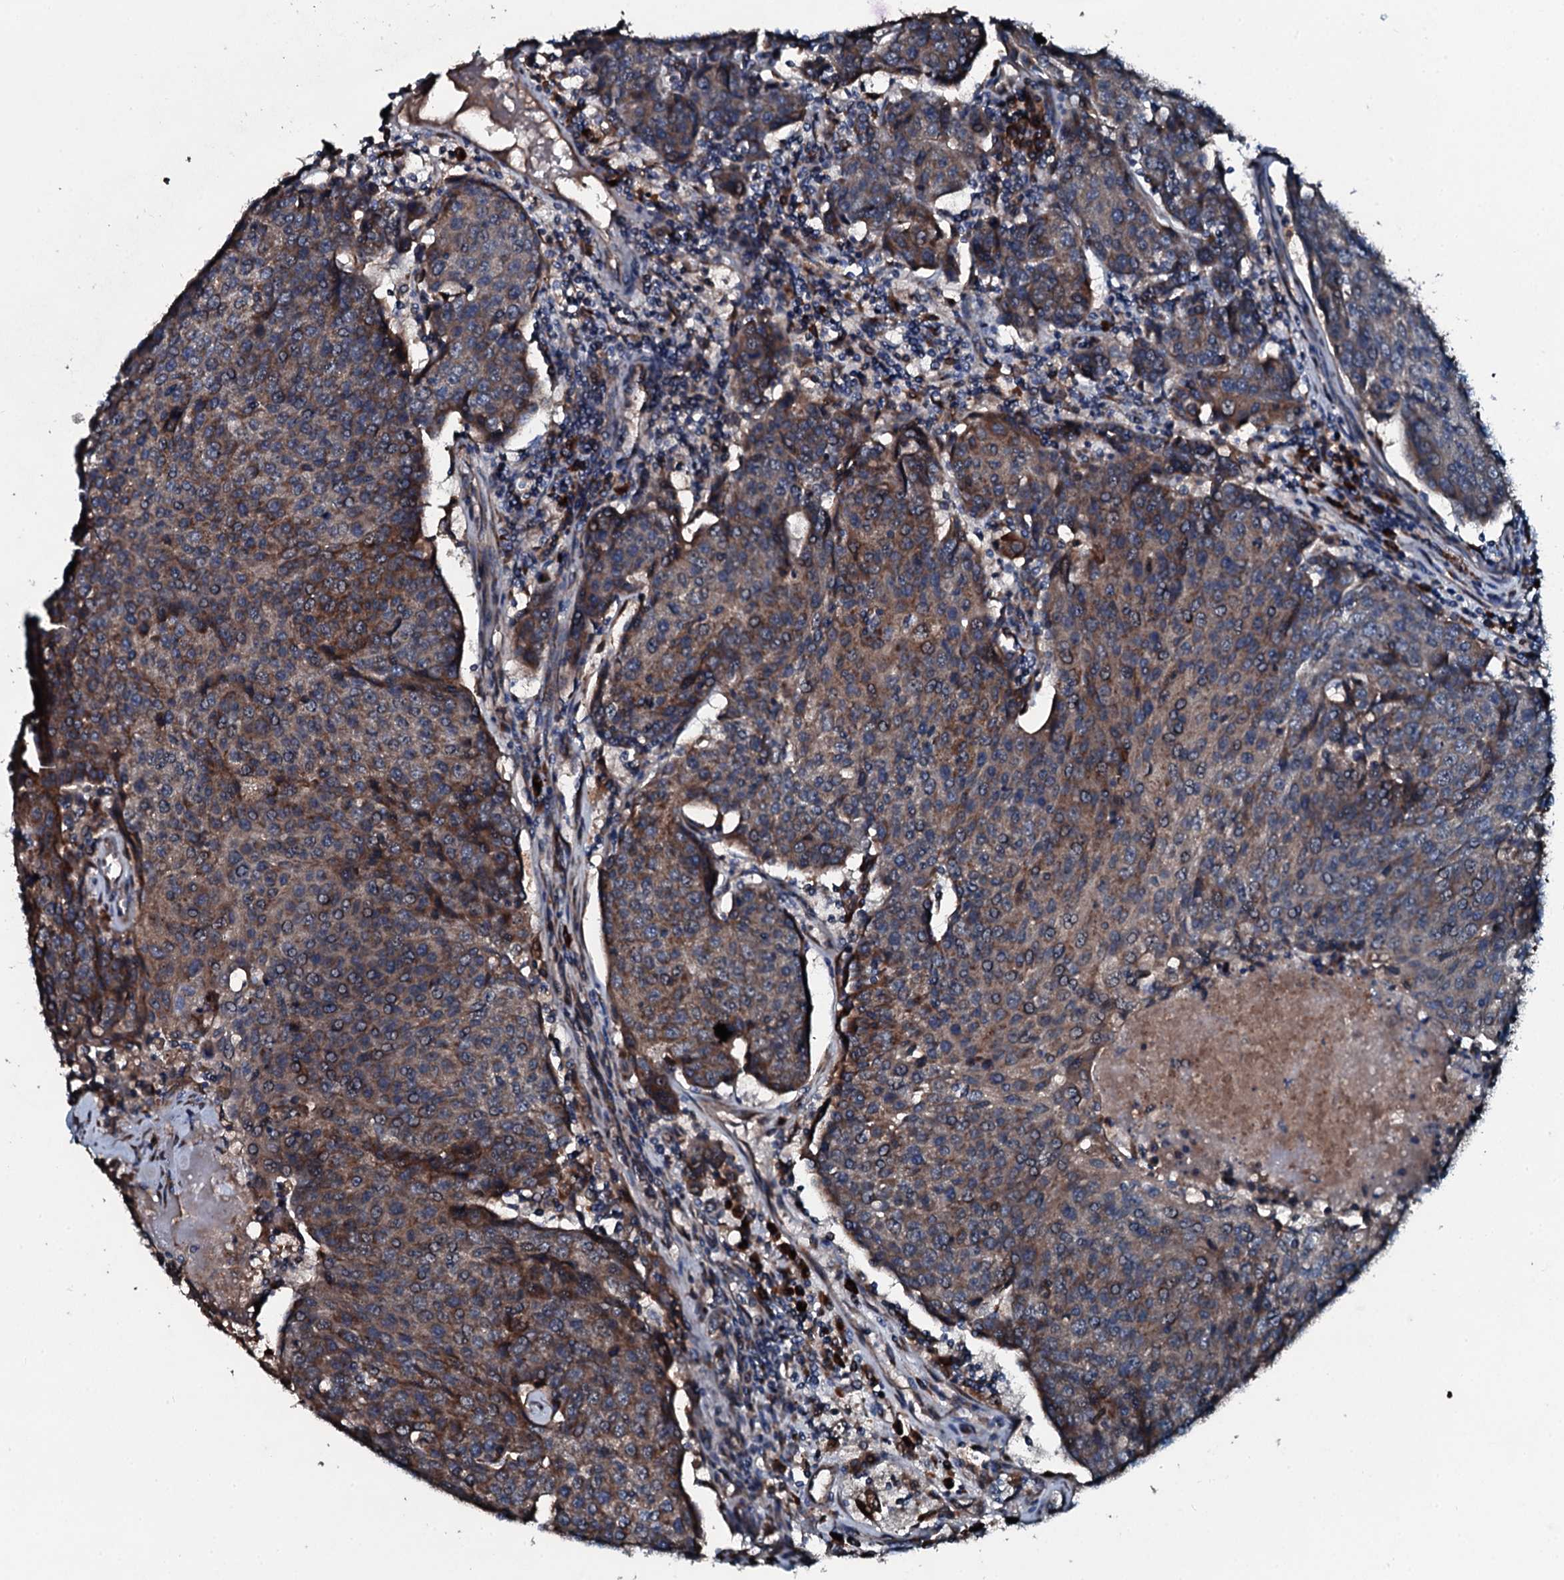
{"staining": {"intensity": "moderate", "quantity": ">75%", "location": "cytoplasmic/membranous"}, "tissue": "urothelial cancer", "cell_type": "Tumor cells", "image_type": "cancer", "snomed": [{"axis": "morphology", "description": "Urothelial carcinoma, High grade"}, {"axis": "topography", "description": "Urinary bladder"}], "caption": "Brown immunohistochemical staining in human urothelial cancer demonstrates moderate cytoplasmic/membranous expression in about >75% of tumor cells. The staining was performed using DAB, with brown indicating positive protein expression. Nuclei are stained blue with hematoxylin.", "gene": "ACSS3", "patient": {"sex": "female", "age": 85}}